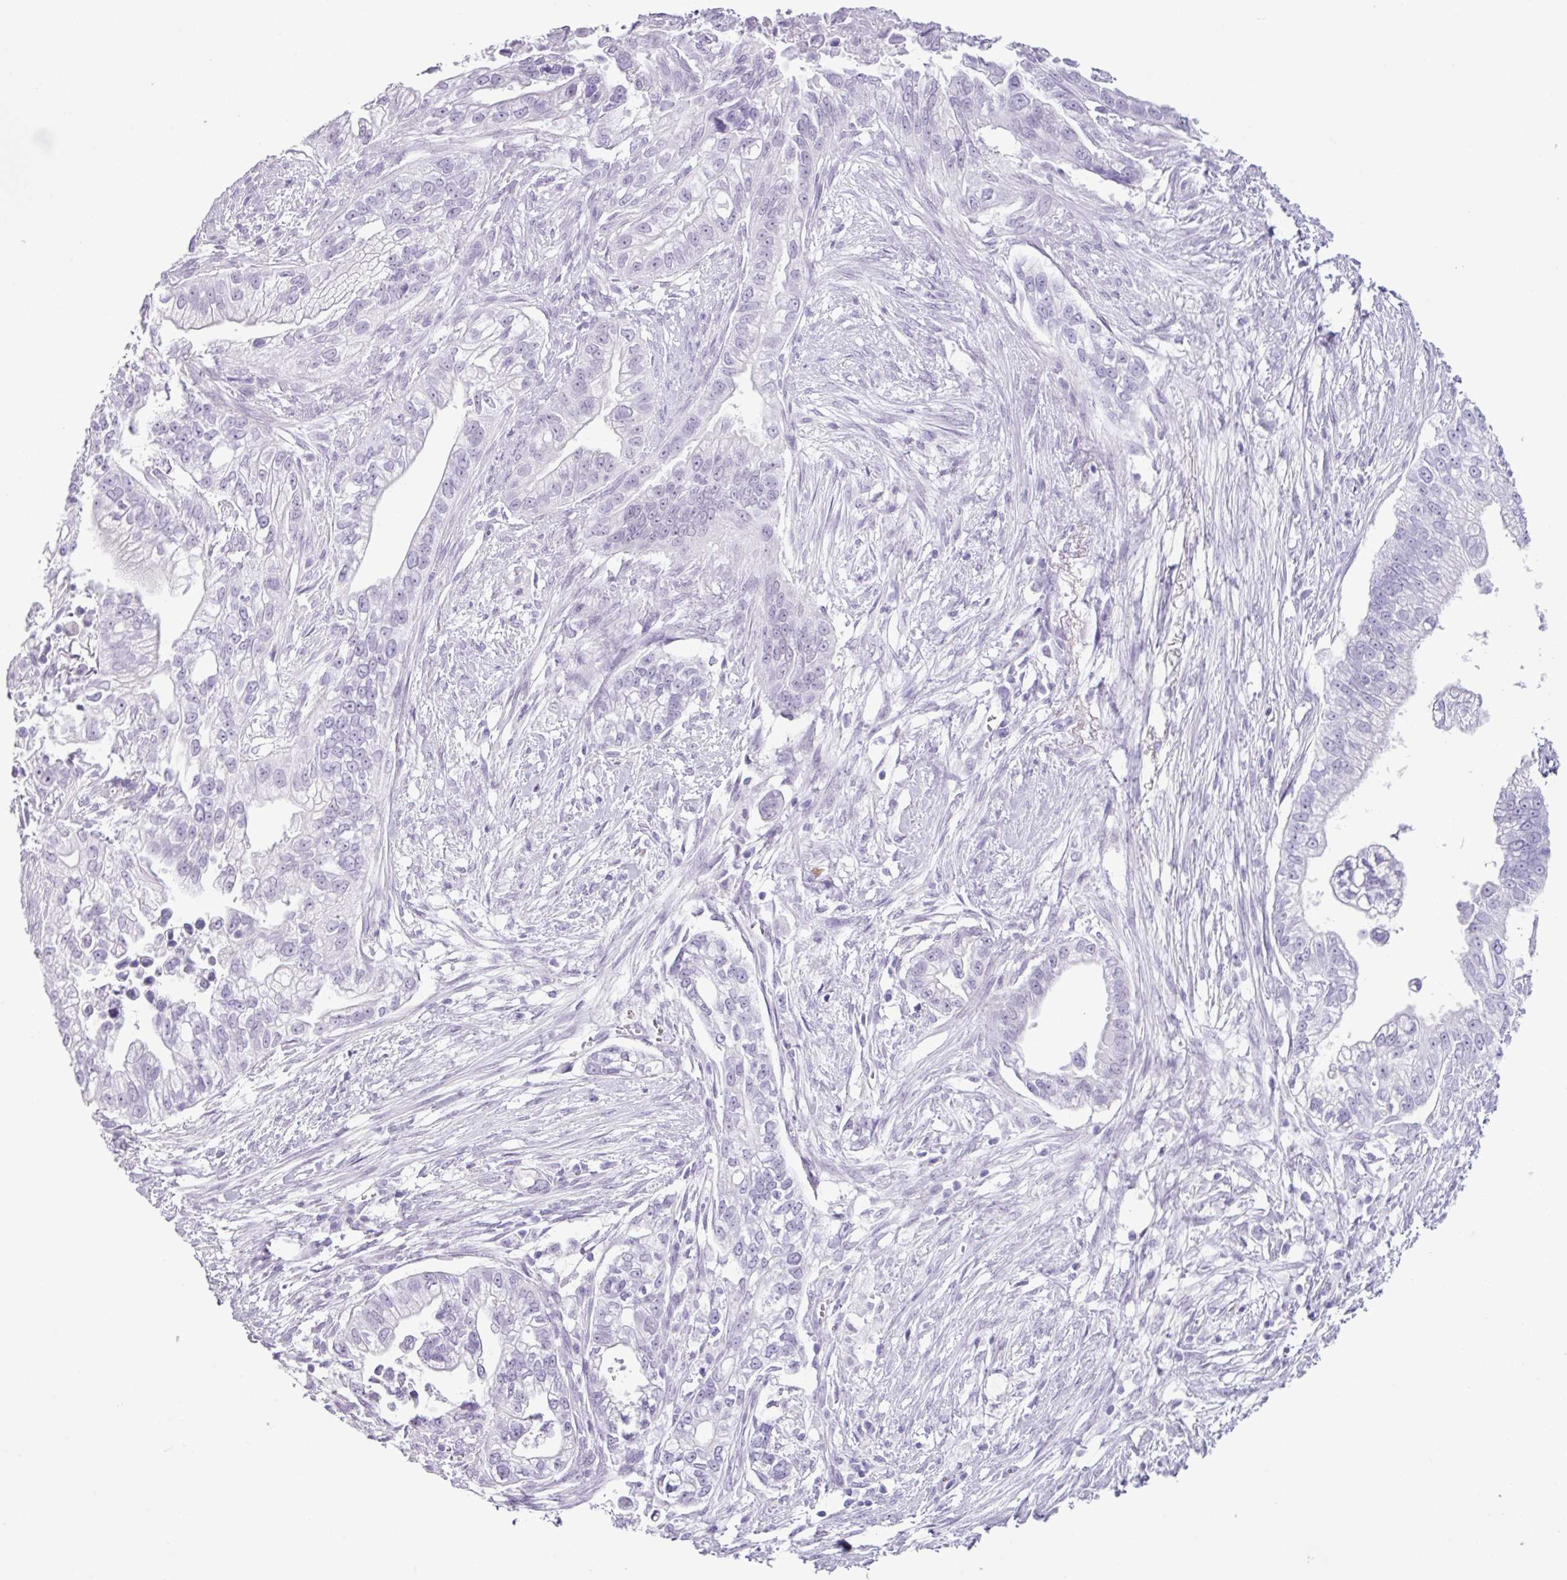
{"staining": {"intensity": "negative", "quantity": "none", "location": "none"}, "tissue": "pancreatic cancer", "cell_type": "Tumor cells", "image_type": "cancer", "snomed": [{"axis": "morphology", "description": "Adenocarcinoma, NOS"}, {"axis": "topography", "description": "Pancreas"}], "caption": "A photomicrograph of human adenocarcinoma (pancreatic) is negative for staining in tumor cells.", "gene": "SCT", "patient": {"sex": "male", "age": 70}}